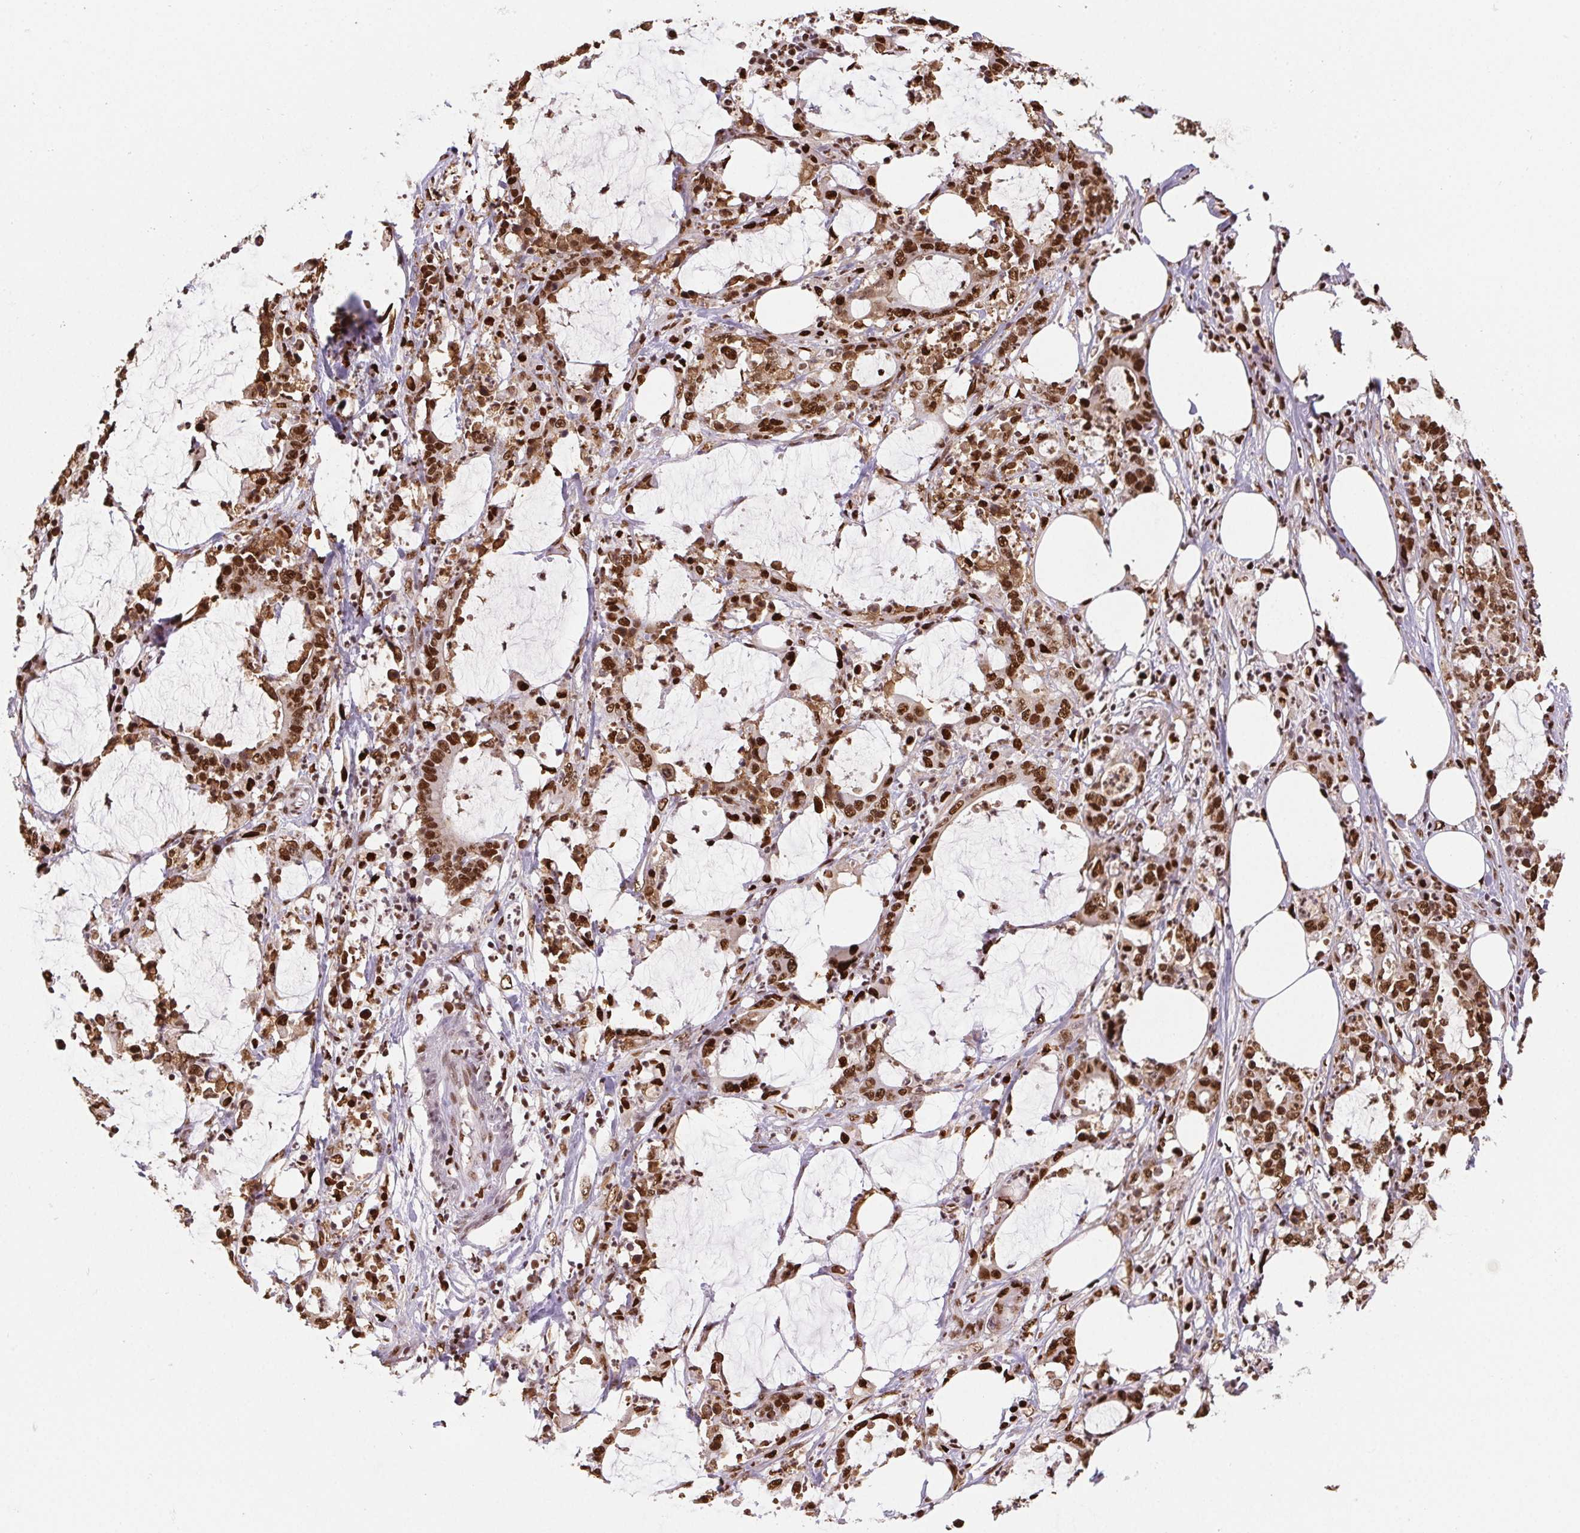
{"staining": {"intensity": "strong", "quantity": ">75%", "location": "nuclear"}, "tissue": "stomach cancer", "cell_type": "Tumor cells", "image_type": "cancer", "snomed": [{"axis": "morphology", "description": "Adenocarcinoma, NOS"}, {"axis": "topography", "description": "Stomach, upper"}], "caption": "Adenocarcinoma (stomach) tissue exhibits strong nuclear positivity in about >75% of tumor cells (IHC, brightfield microscopy, high magnification).", "gene": "SET", "patient": {"sex": "male", "age": 68}}